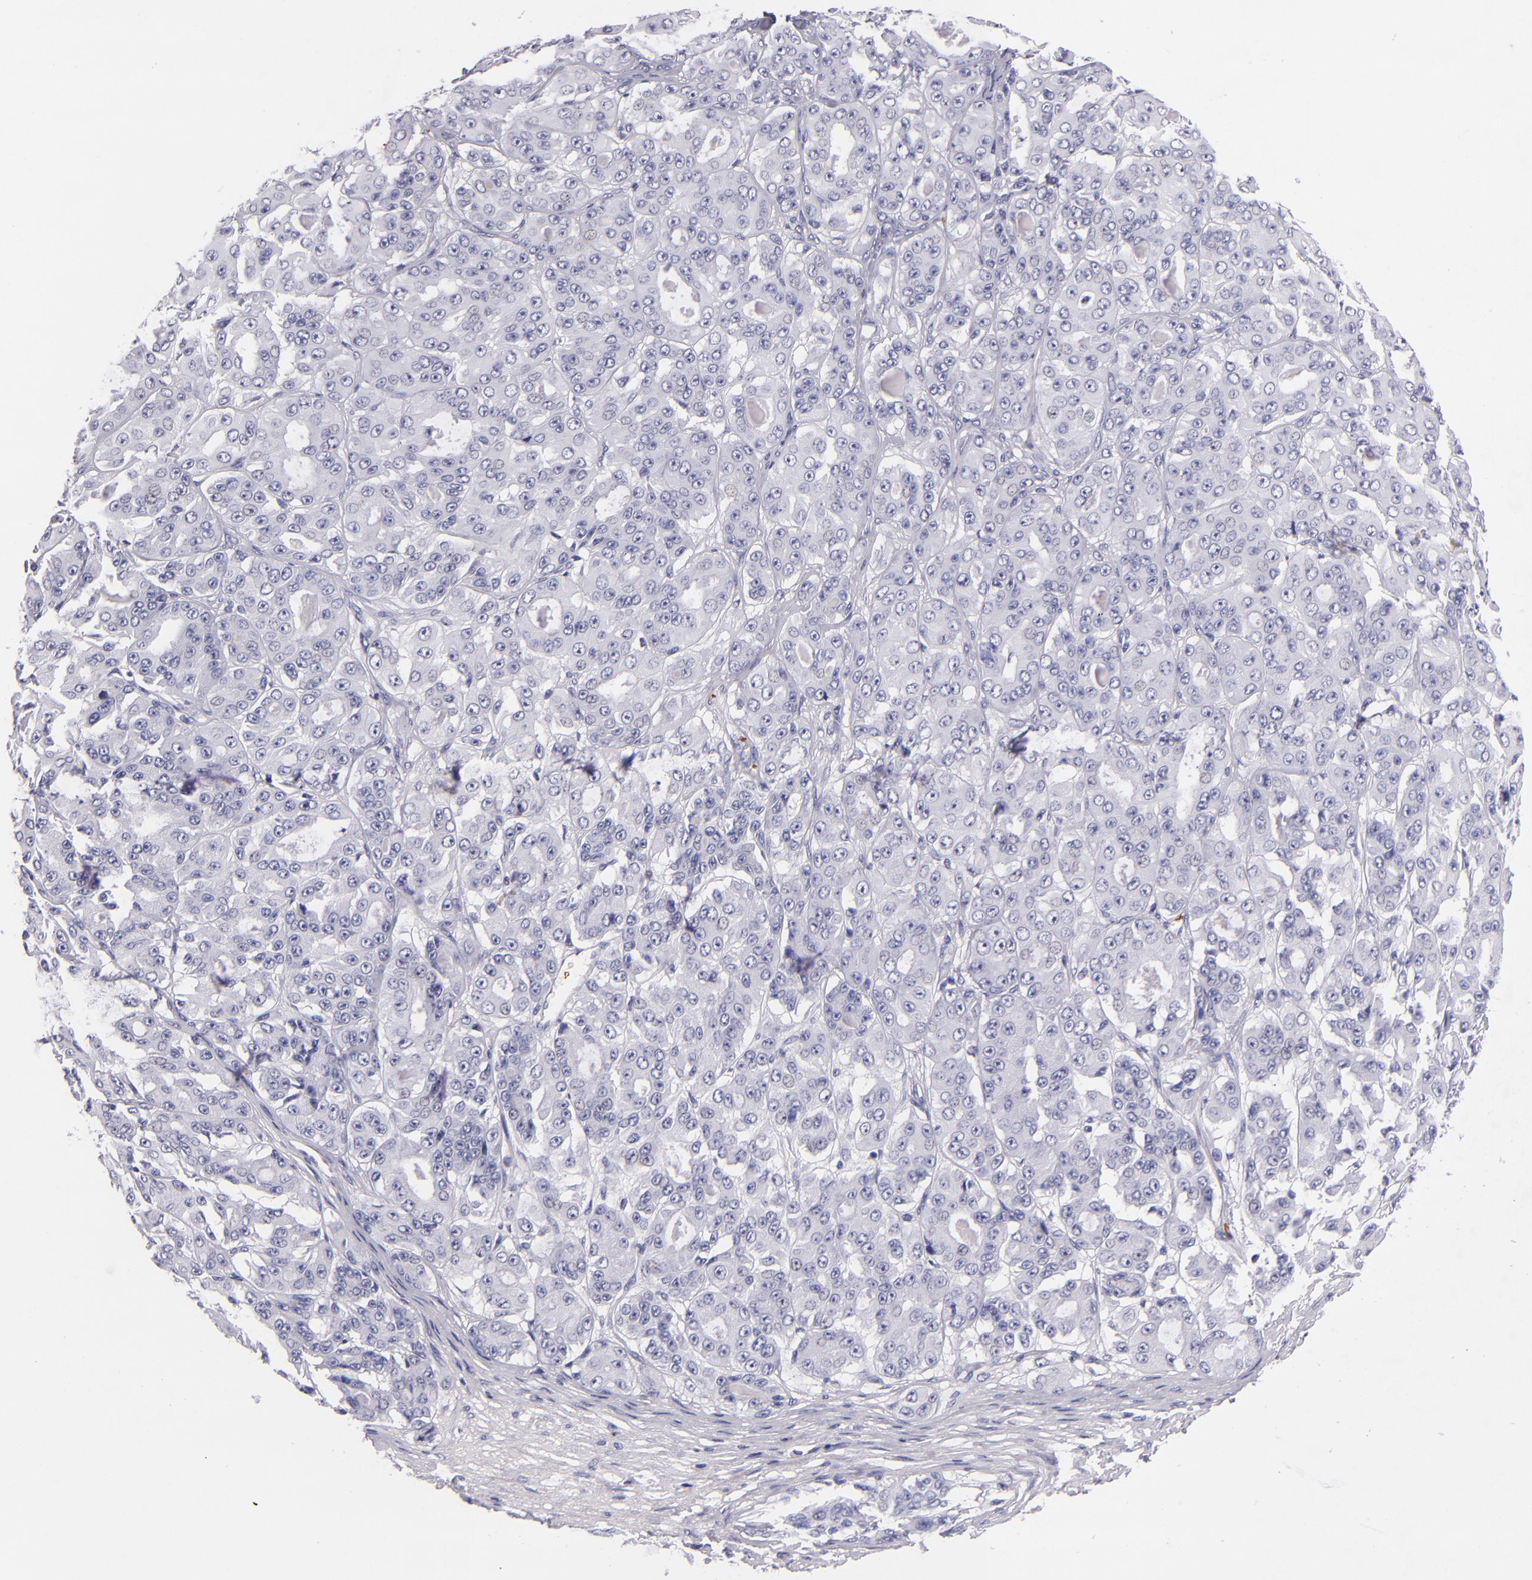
{"staining": {"intensity": "negative", "quantity": "none", "location": "none"}, "tissue": "ovarian cancer", "cell_type": "Tumor cells", "image_type": "cancer", "snomed": [{"axis": "morphology", "description": "Carcinoma, endometroid"}, {"axis": "topography", "description": "Ovary"}], "caption": "Endometroid carcinoma (ovarian) was stained to show a protein in brown. There is no significant expression in tumor cells.", "gene": "GP1BA", "patient": {"sex": "female", "age": 61}}